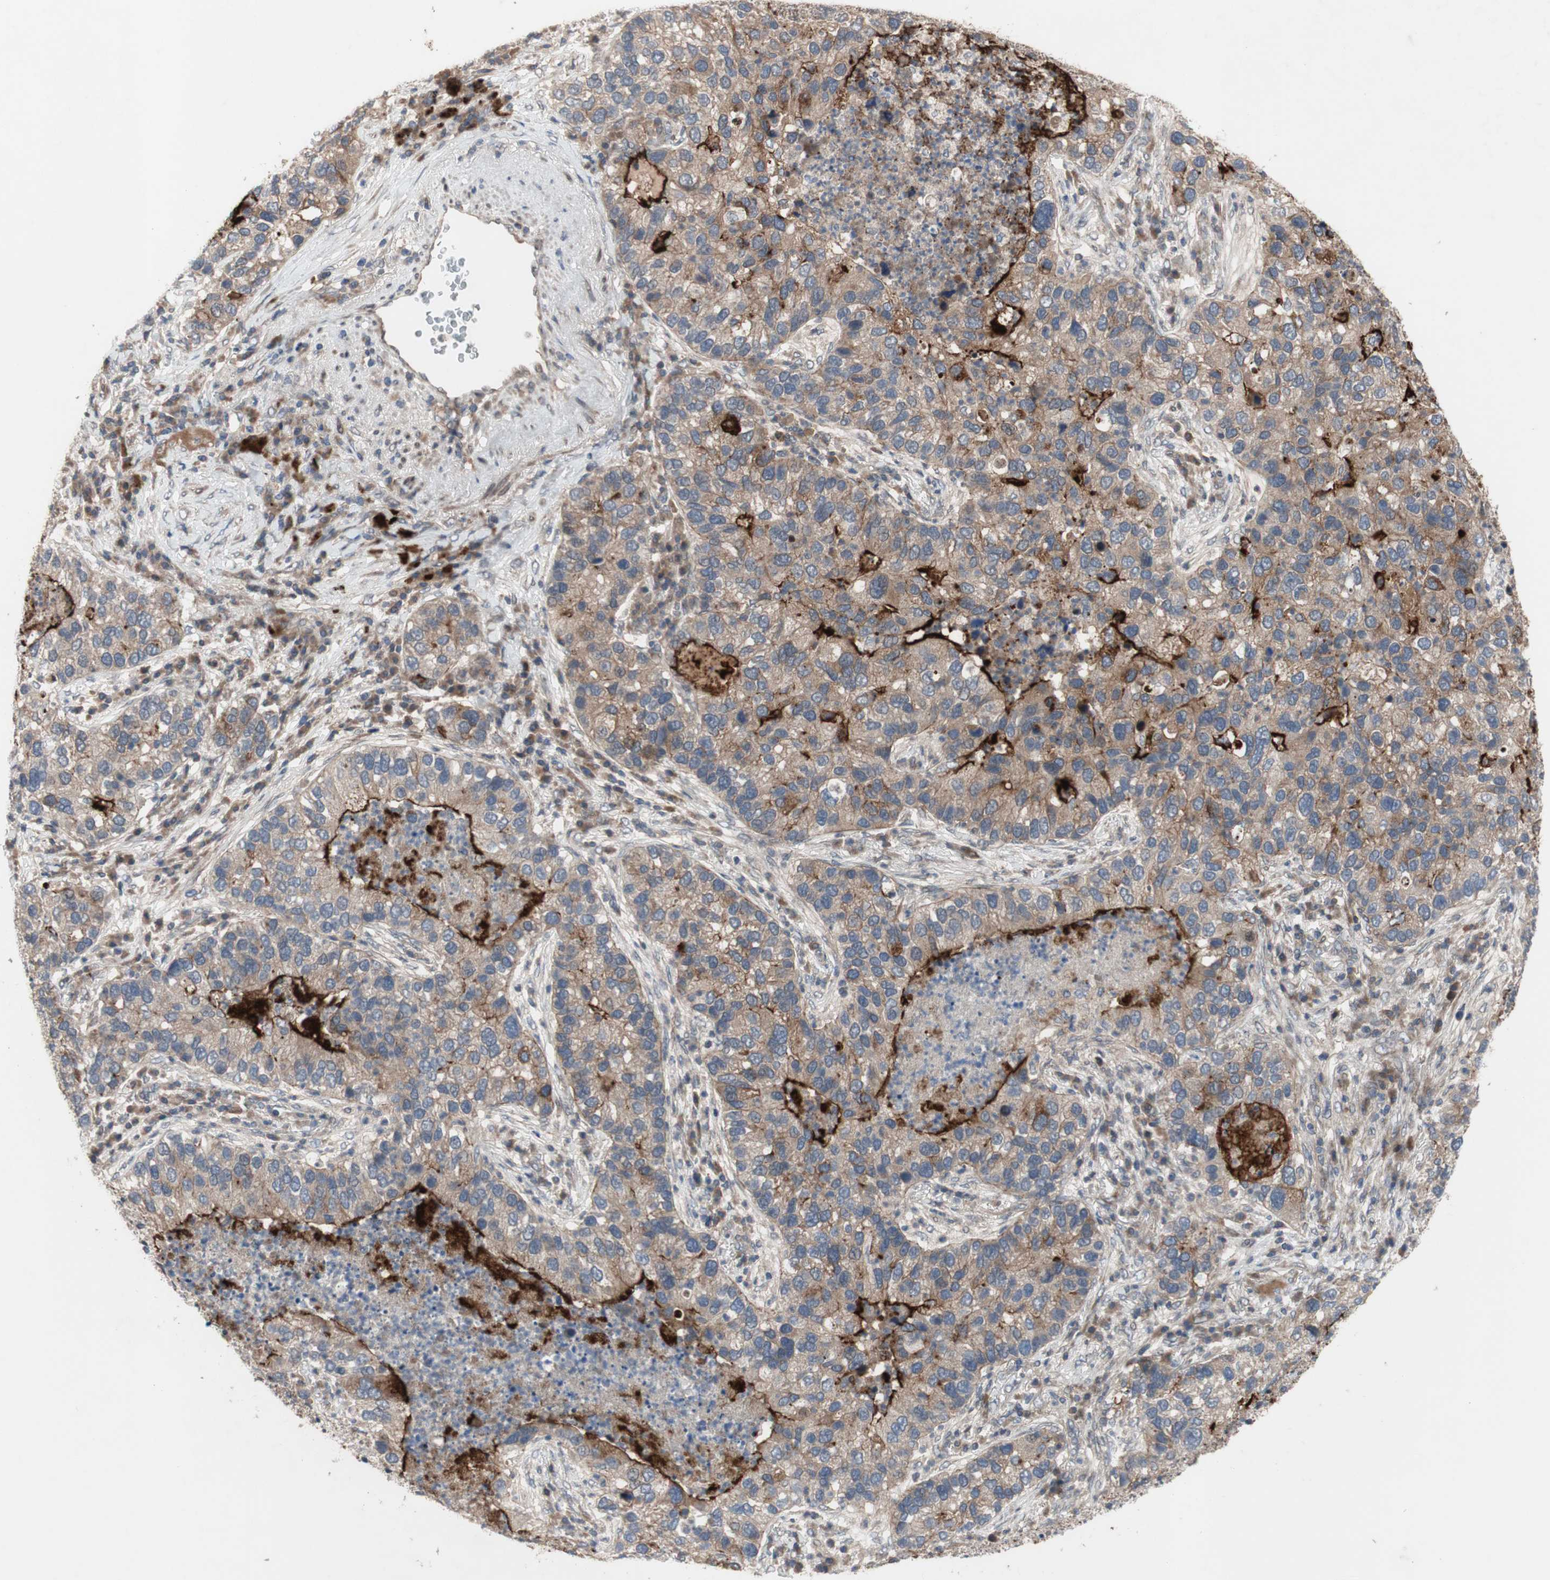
{"staining": {"intensity": "moderate", "quantity": ">75%", "location": "cytoplasmic/membranous"}, "tissue": "lung cancer", "cell_type": "Tumor cells", "image_type": "cancer", "snomed": [{"axis": "morphology", "description": "Normal tissue, NOS"}, {"axis": "morphology", "description": "Adenocarcinoma, NOS"}, {"axis": "topography", "description": "Bronchus"}, {"axis": "topography", "description": "Lung"}], "caption": "DAB immunohistochemical staining of lung cancer (adenocarcinoma) displays moderate cytoplasmic/membranous protein expression in about >75% of tumor cells.", "gene": "OAZ1", "patient": {"sex": "male", "age": 54}}